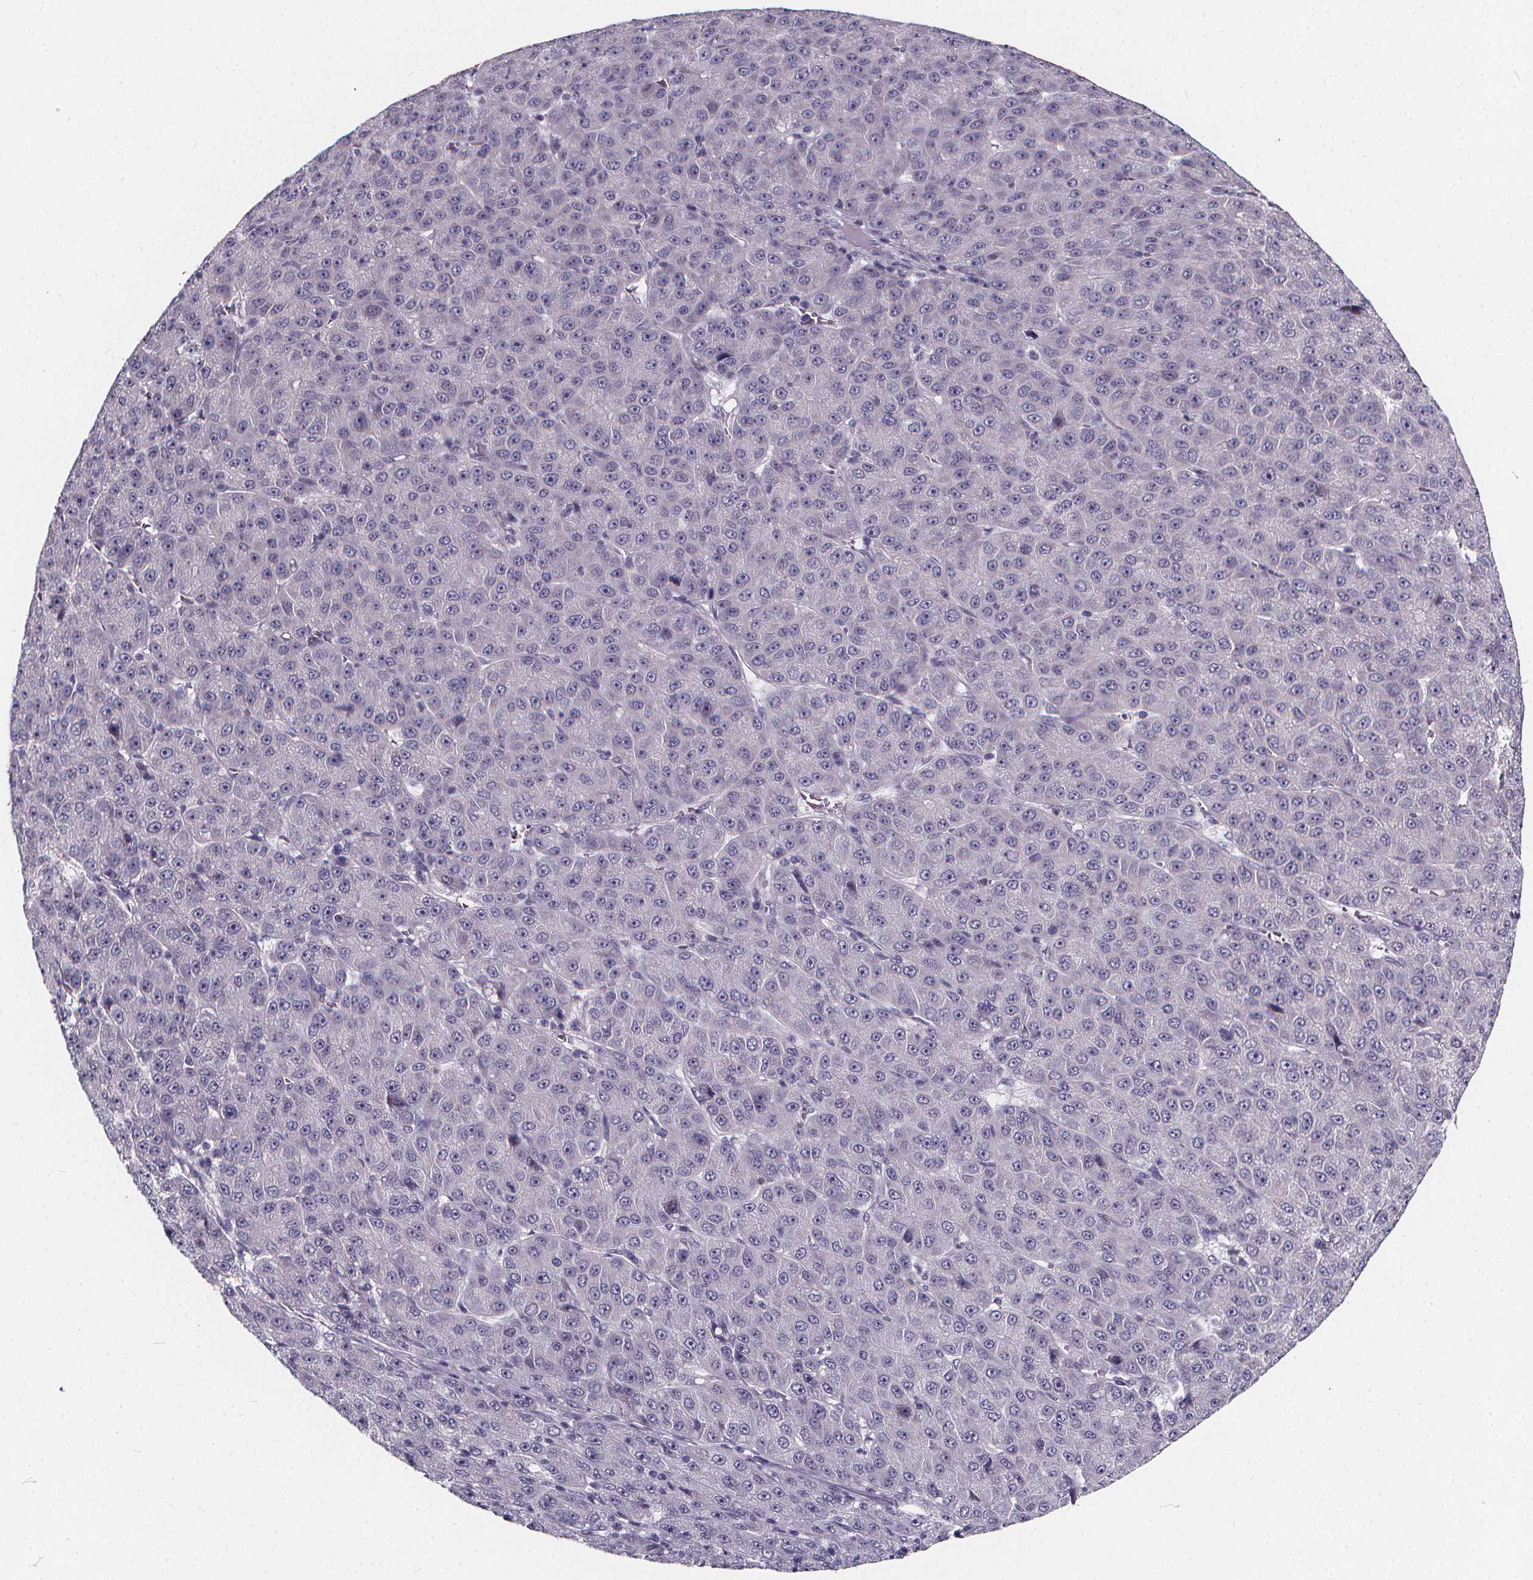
{"staining": {"intensity": "negative", "quantity": "none", "location": "none"}, "tissue": "liver cancer", "cell_type": "Tumor cells", "image_type": "cancer", "snomed": [{"axis": "morphology", "description": "Carcinoma, Hepatocellular, NOS"}, {"axis": "topography", "description": "Liver"}], "caption": "Image shows no protein expression in tumor cells of liver cancer (hepatocellular carcinoma) tissue. (IHC, brightfield microscopy, high magnification).", "gene": "SPEF2", "patient": {"sex": "male", "age": 67}}